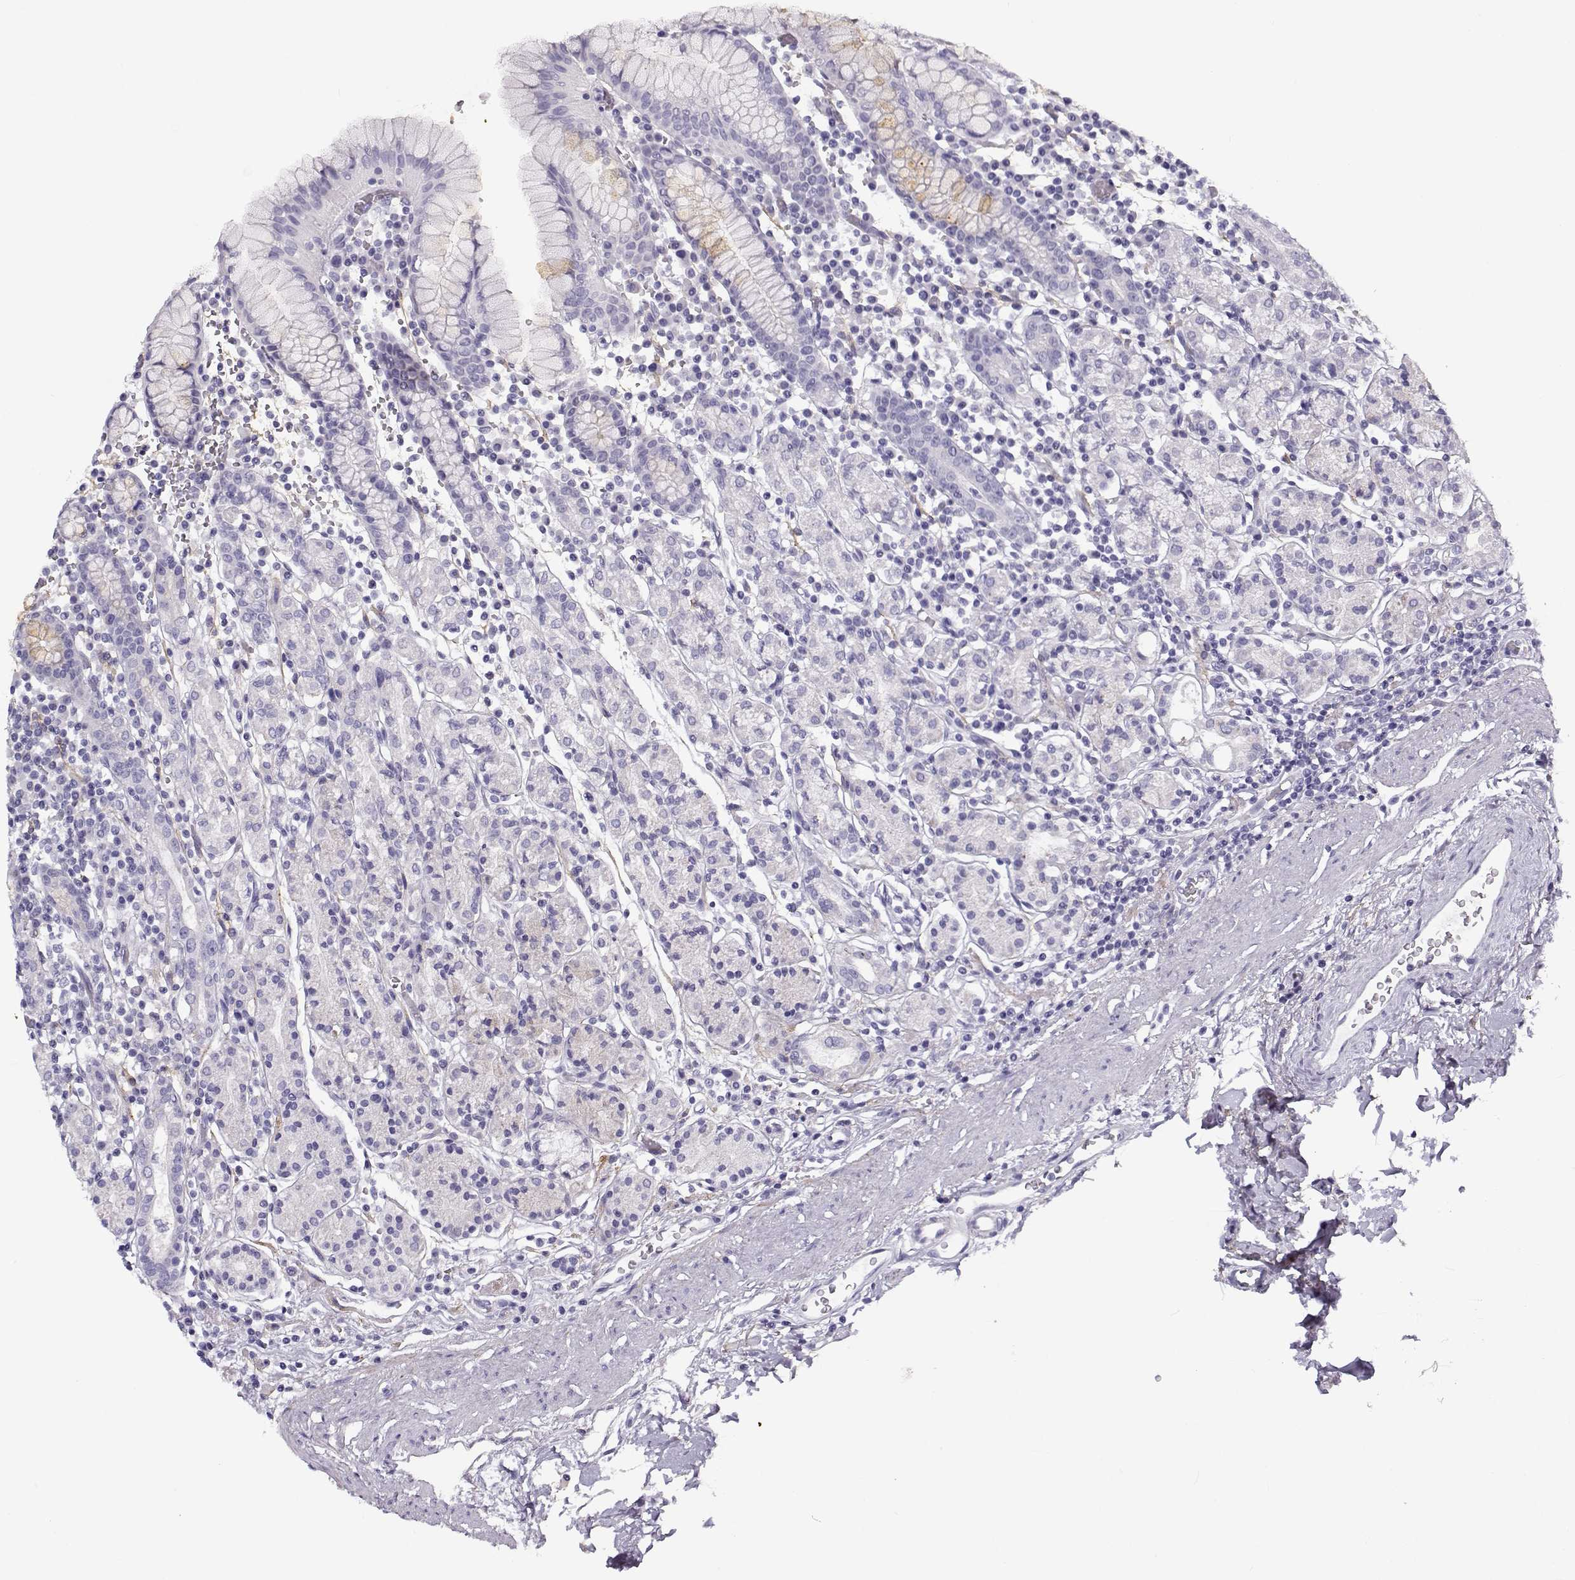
{"staining": {"intensity": "negative", "quantity": "none", "location": "none"}, "tissue": "stomach", "cell_type": "Glandular cells", "image_type": "normal", "snomed": [{"axis": "morphology", "description": "Normal tissue, NOS"}, {"axis": "topography", "description": "Stomach, upper"}, {"axis": "topography", "description": "Stomach"}], "caption": "IHC micrograph of normal human stomach stained for a protein (brown), which shows no positivity in glandular cells. (Immunohistochemistry, brightfield microscopy, high magnification).", "gene": "GTSF1L", "patient": {"sex": "male", "age": 62}}